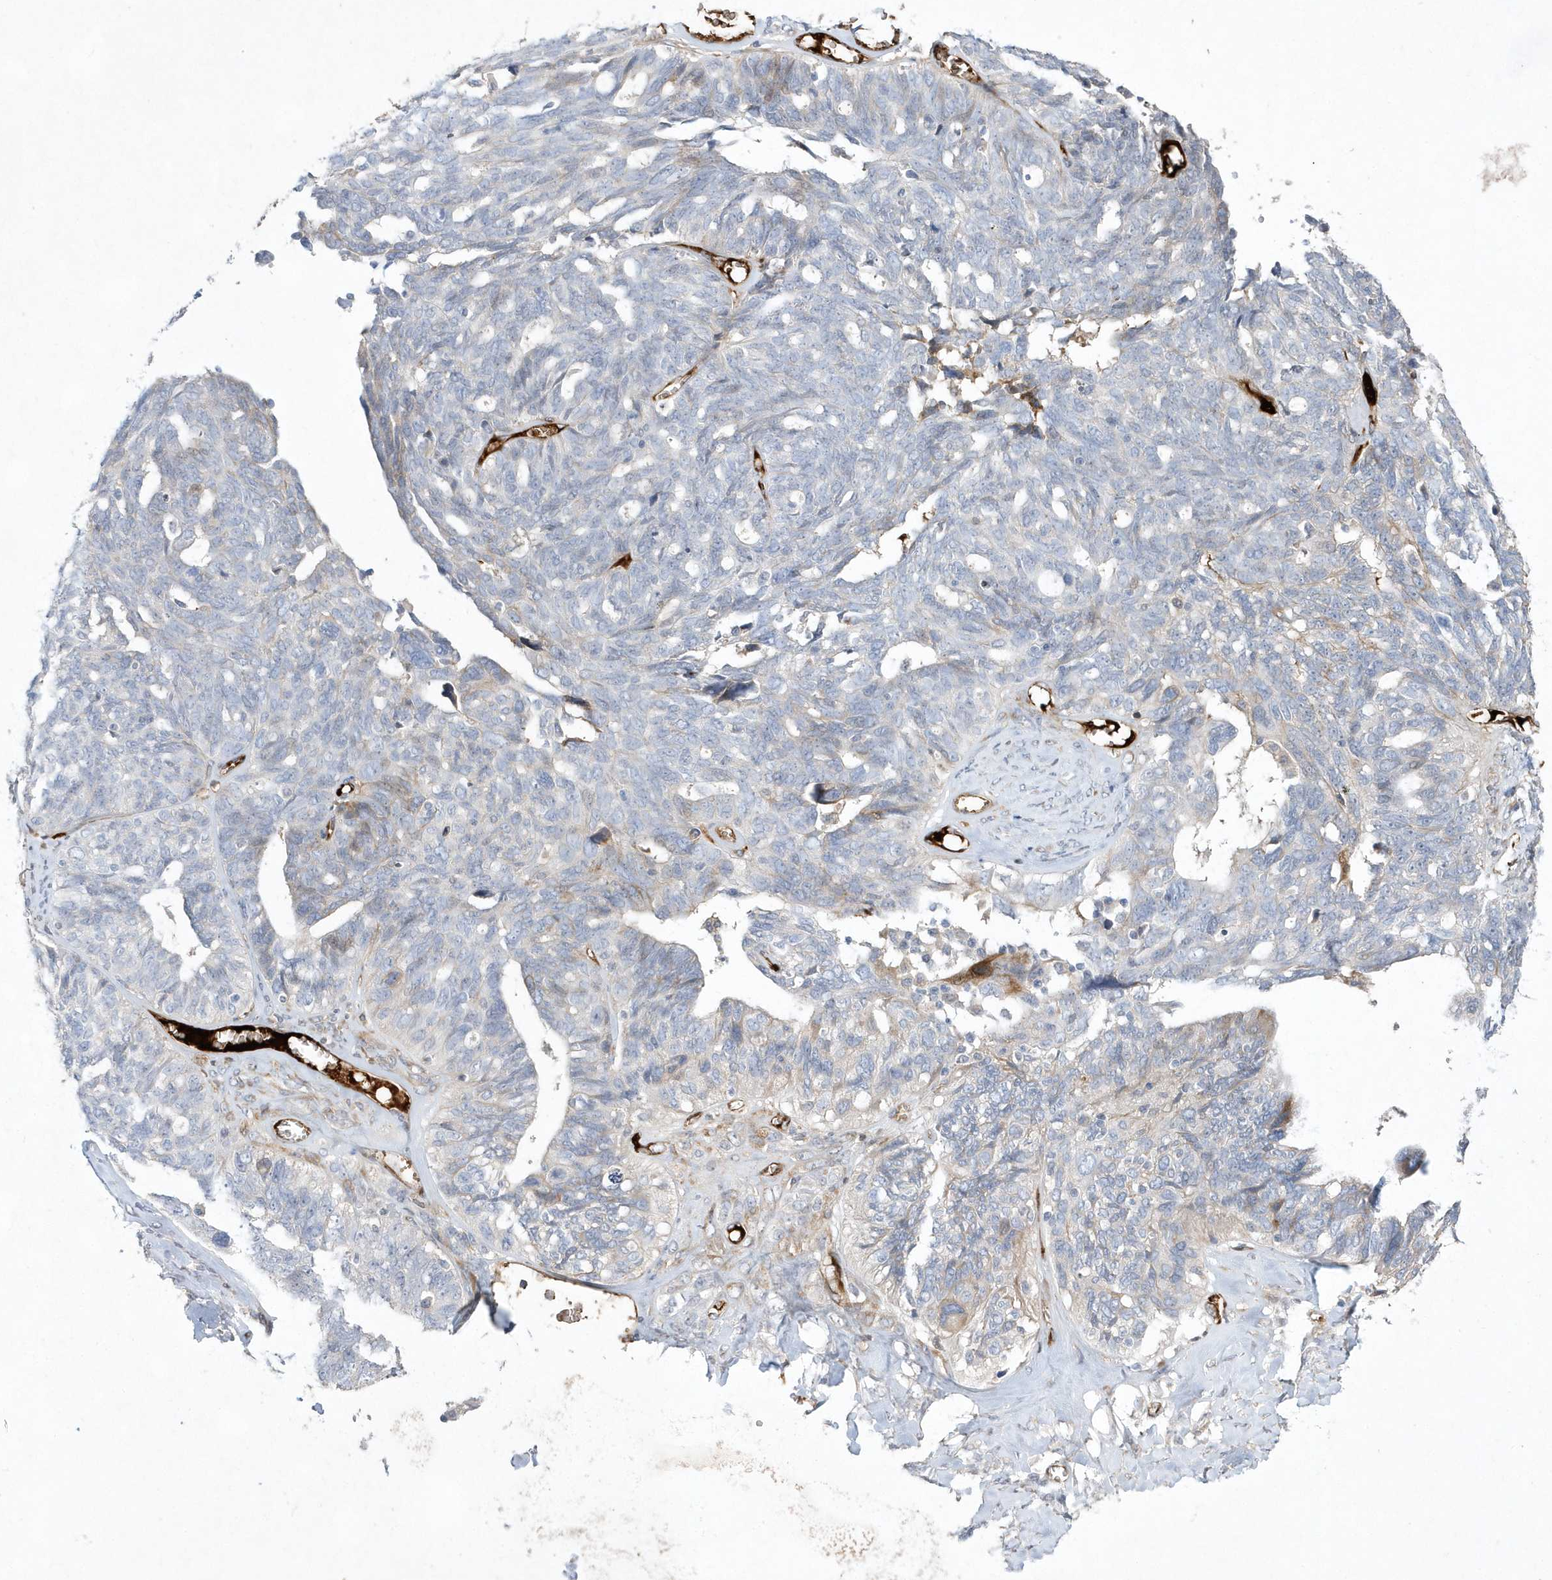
{"staining": {"intensity": "negative", "quantity": "none", "location": "none"}, "tissue": "ovarian cancer", "cell_type": "Tumor cells", "image_type": "cancer", "snomed": [{"axis": "morphology", "description": "Cystadenocarcinoma, serous, NOS"}, {"axis": "topography", "description": "Ovary"}], "caption": "Tumor cells are negative for protein expression in human ovarian cancer (serous cystadenocarcinoma). Nuclei are stained in blue.", "gene": "TMEM132B", "patient": {"sex": "female", "age": 79}}